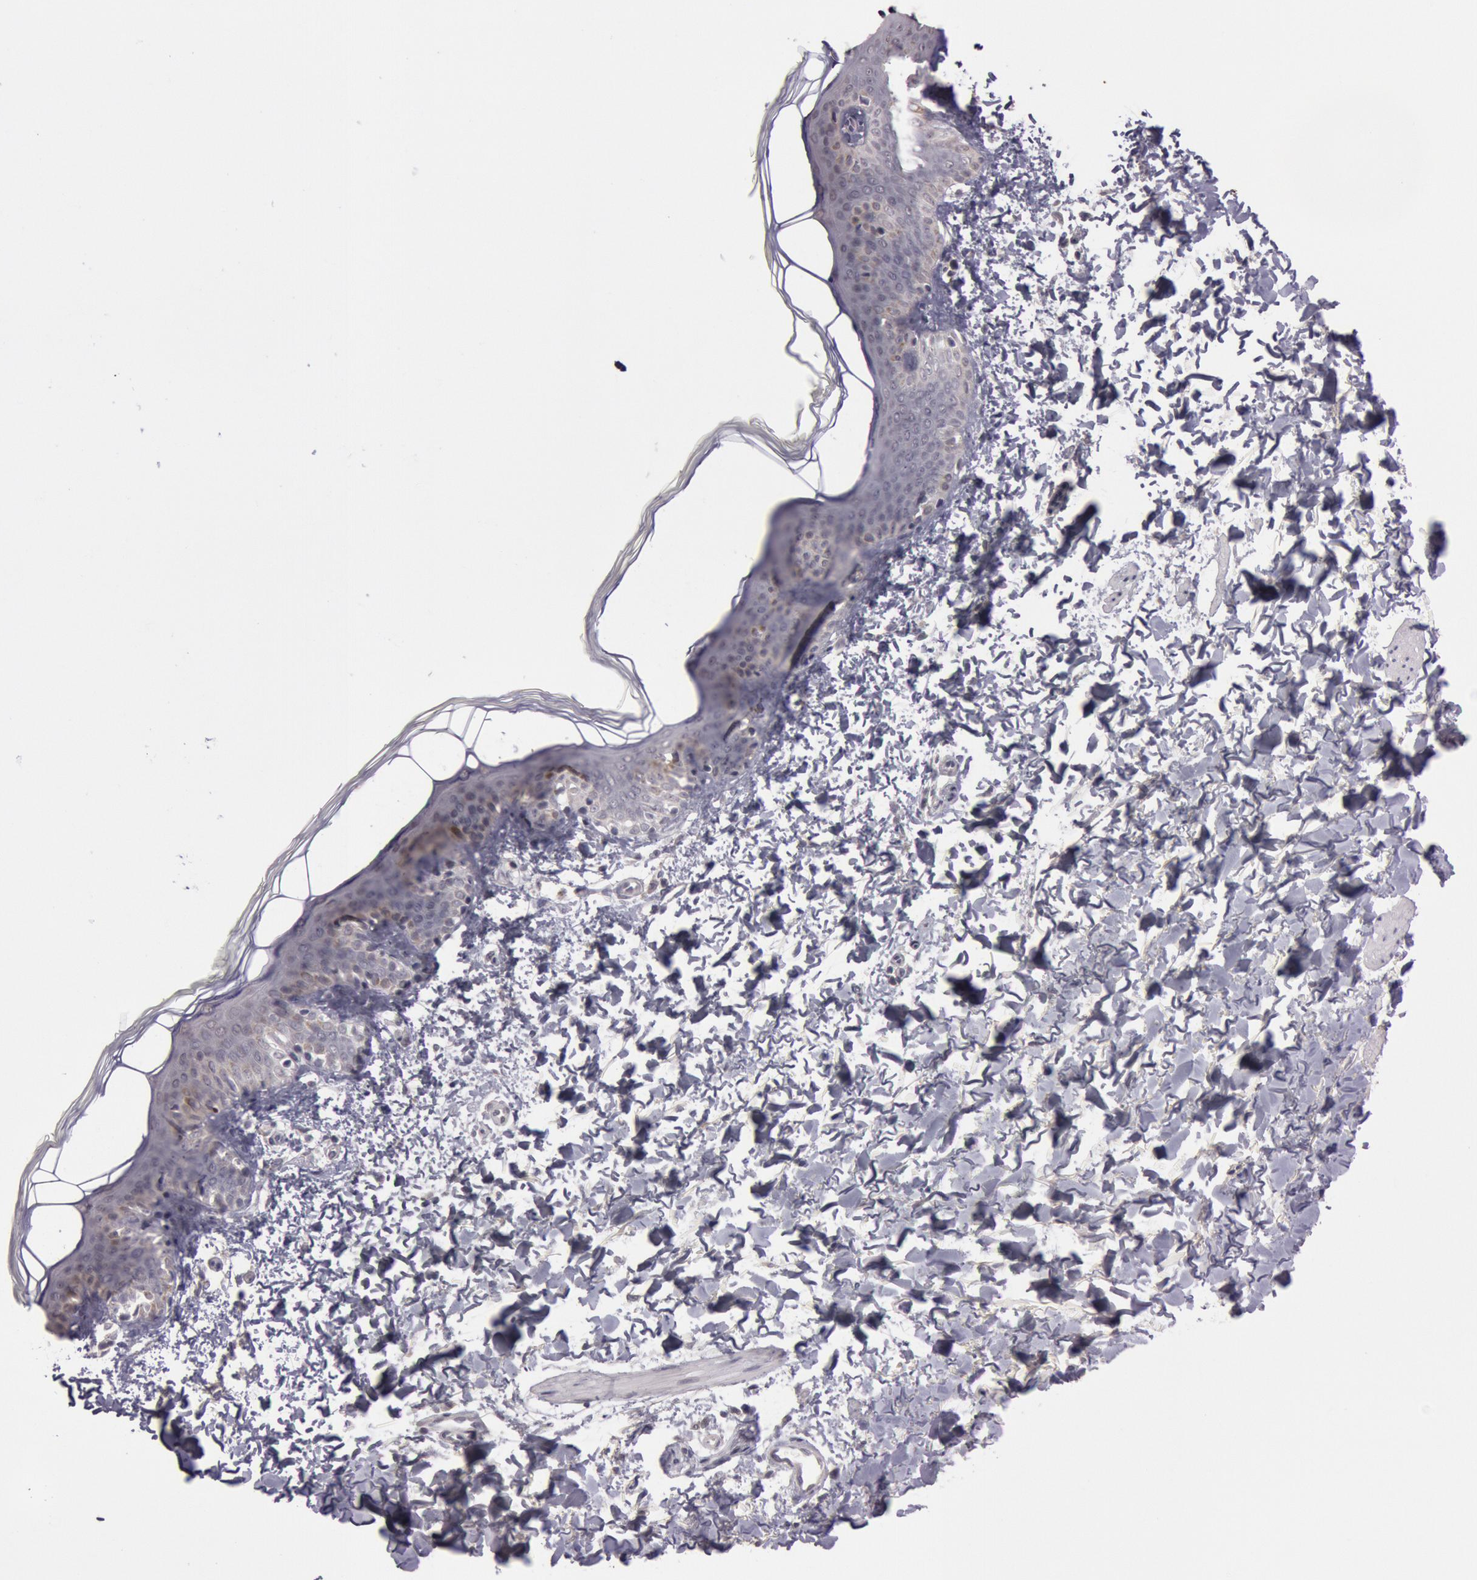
{"staining": {"intensity": "negative", "quantity": "none", "location": "none"}, "tissue": "skin", "cell_type": "Fibroblasts", "image_type": "normal", "snomed": [{"axis": "morphology", "description": "Normal tissue, NOS"}, {"axis": "topography", "description": "Skin"}], "caption": "Fibroblasts are negative for brown protein staining in benign skin.", "gene": "KDM6A", "patient": {"sex": "female", "age": 4}}